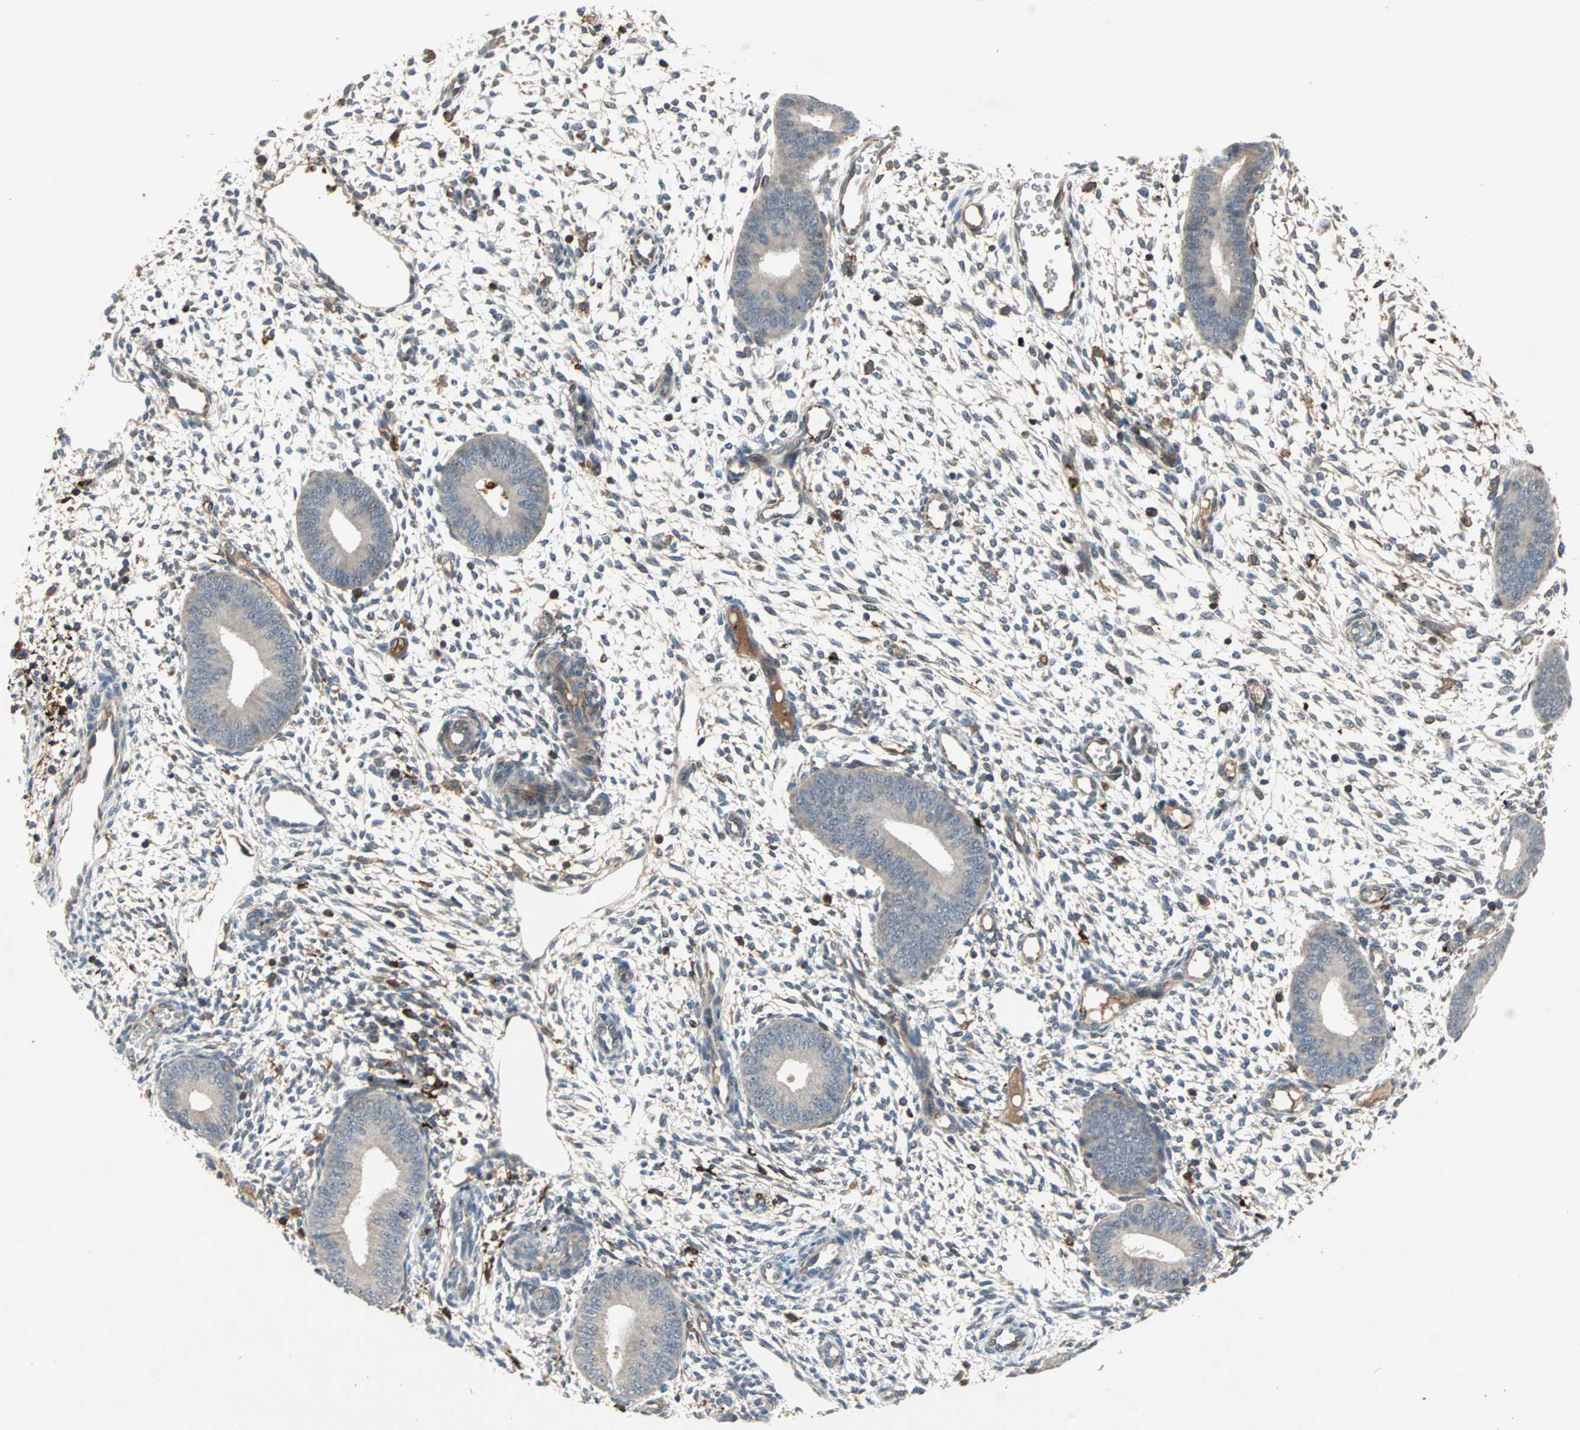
{"staining": {"intensity": "weak", "quantity": "25%-75%", "location": "cytoplasmic/membranous"}, "tissue": "endometrium", "cell_type": "Cells in endometrial stroma", "image_type": "normal", "snomed": [{"axis": "morphology", "description": "Normal tissue, NOS"}, {"axis": "topography", "description": "Endometrium"}], "caption": "Cells in endometrial stroma exhibit low levels of weak cytoplasmic/membranous staining in about 25%-75% of cells in benign human endometrium. (IHC, brightfield microscopy, high magnification).", "gene": "PROS1", "patient": {"sex": "female", "age": 42}}